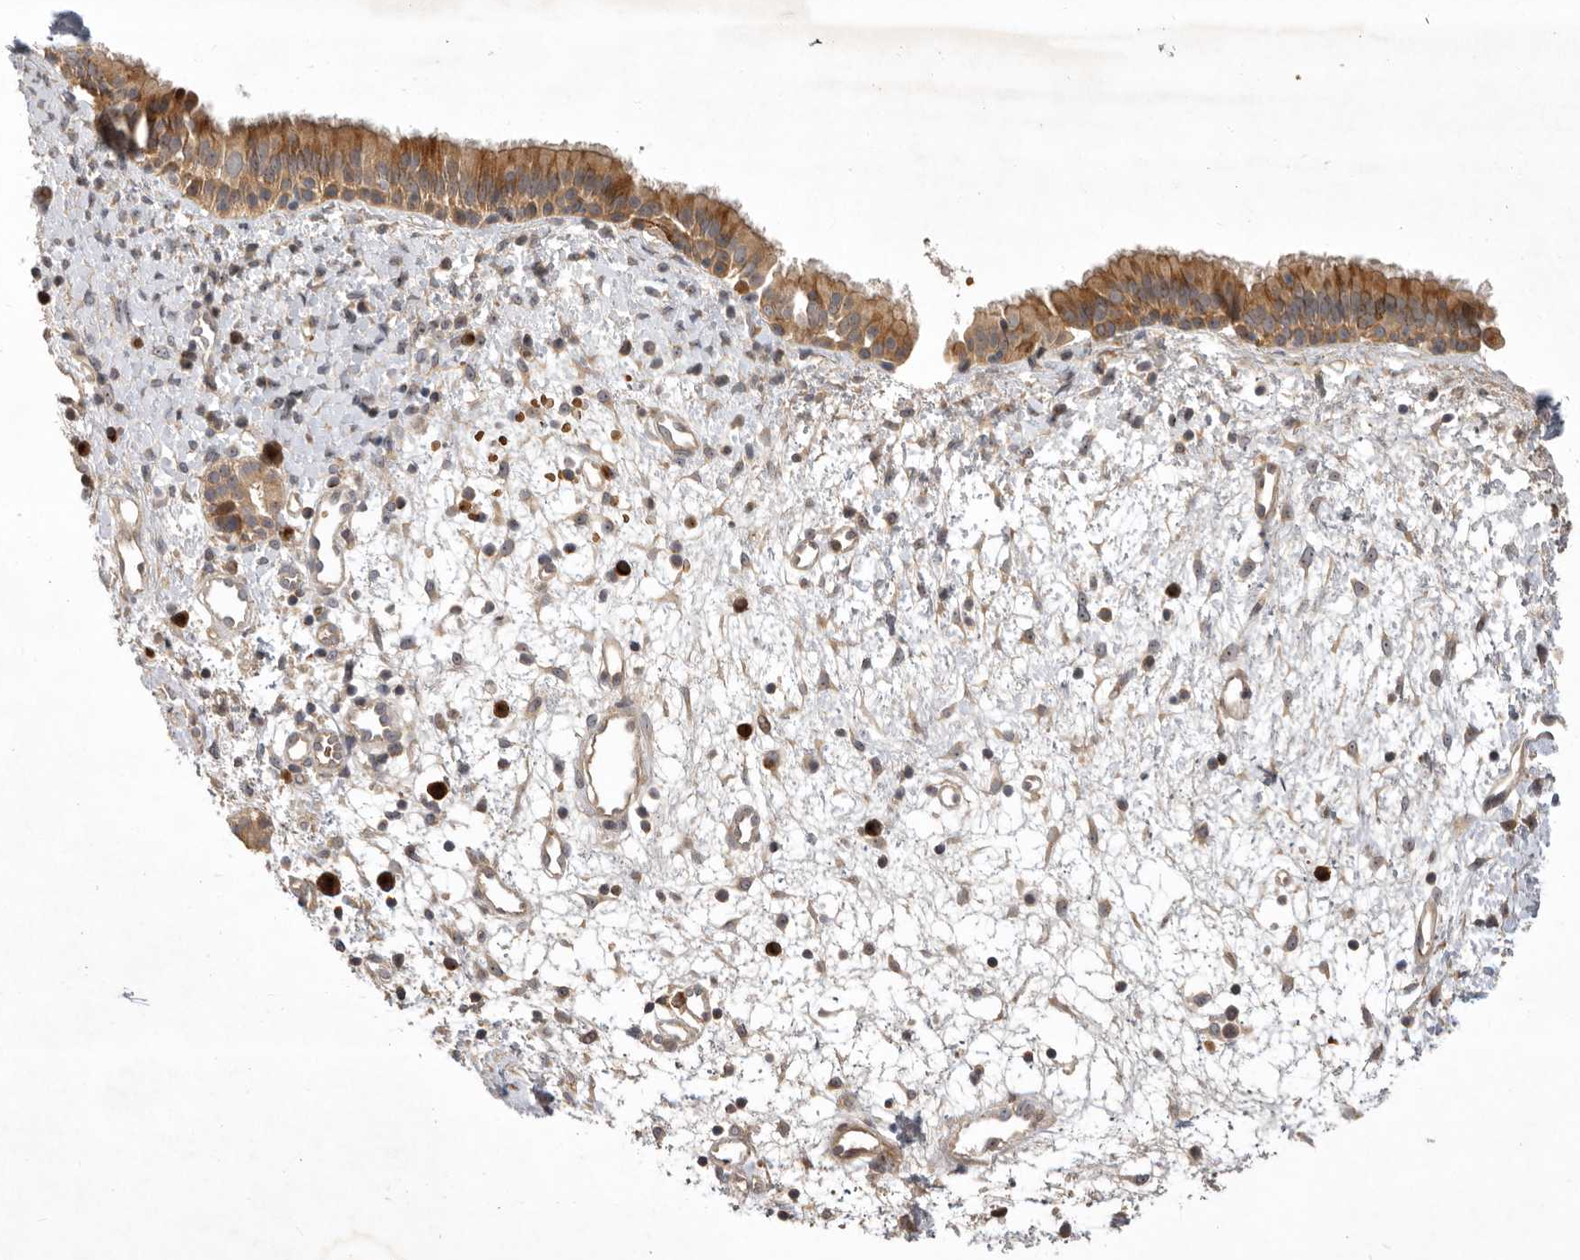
{"staining": {"intensity": "moderate", "quantity": ">75%", "location": "cytoplasmic/membranous"}, "tissue": "nasopharynx", "cell_type": "Respiratory epithelial cells", "image_type": "normal", "snomed": [{"axis": "morphology", "description": "Normal tissue, NOS"}, {"axis": "topography", "description": "Nasopharynx"}], "caption": "Nasopharynx stained with DAB immunohistochemistry (IHC) reveals medium levels of moderate cytoplasmic/membranous expression in approximately >75% of respiratory epithelial cells.", "gene": "KIF2B", "patient": {"sex": "male", "age": 22}}